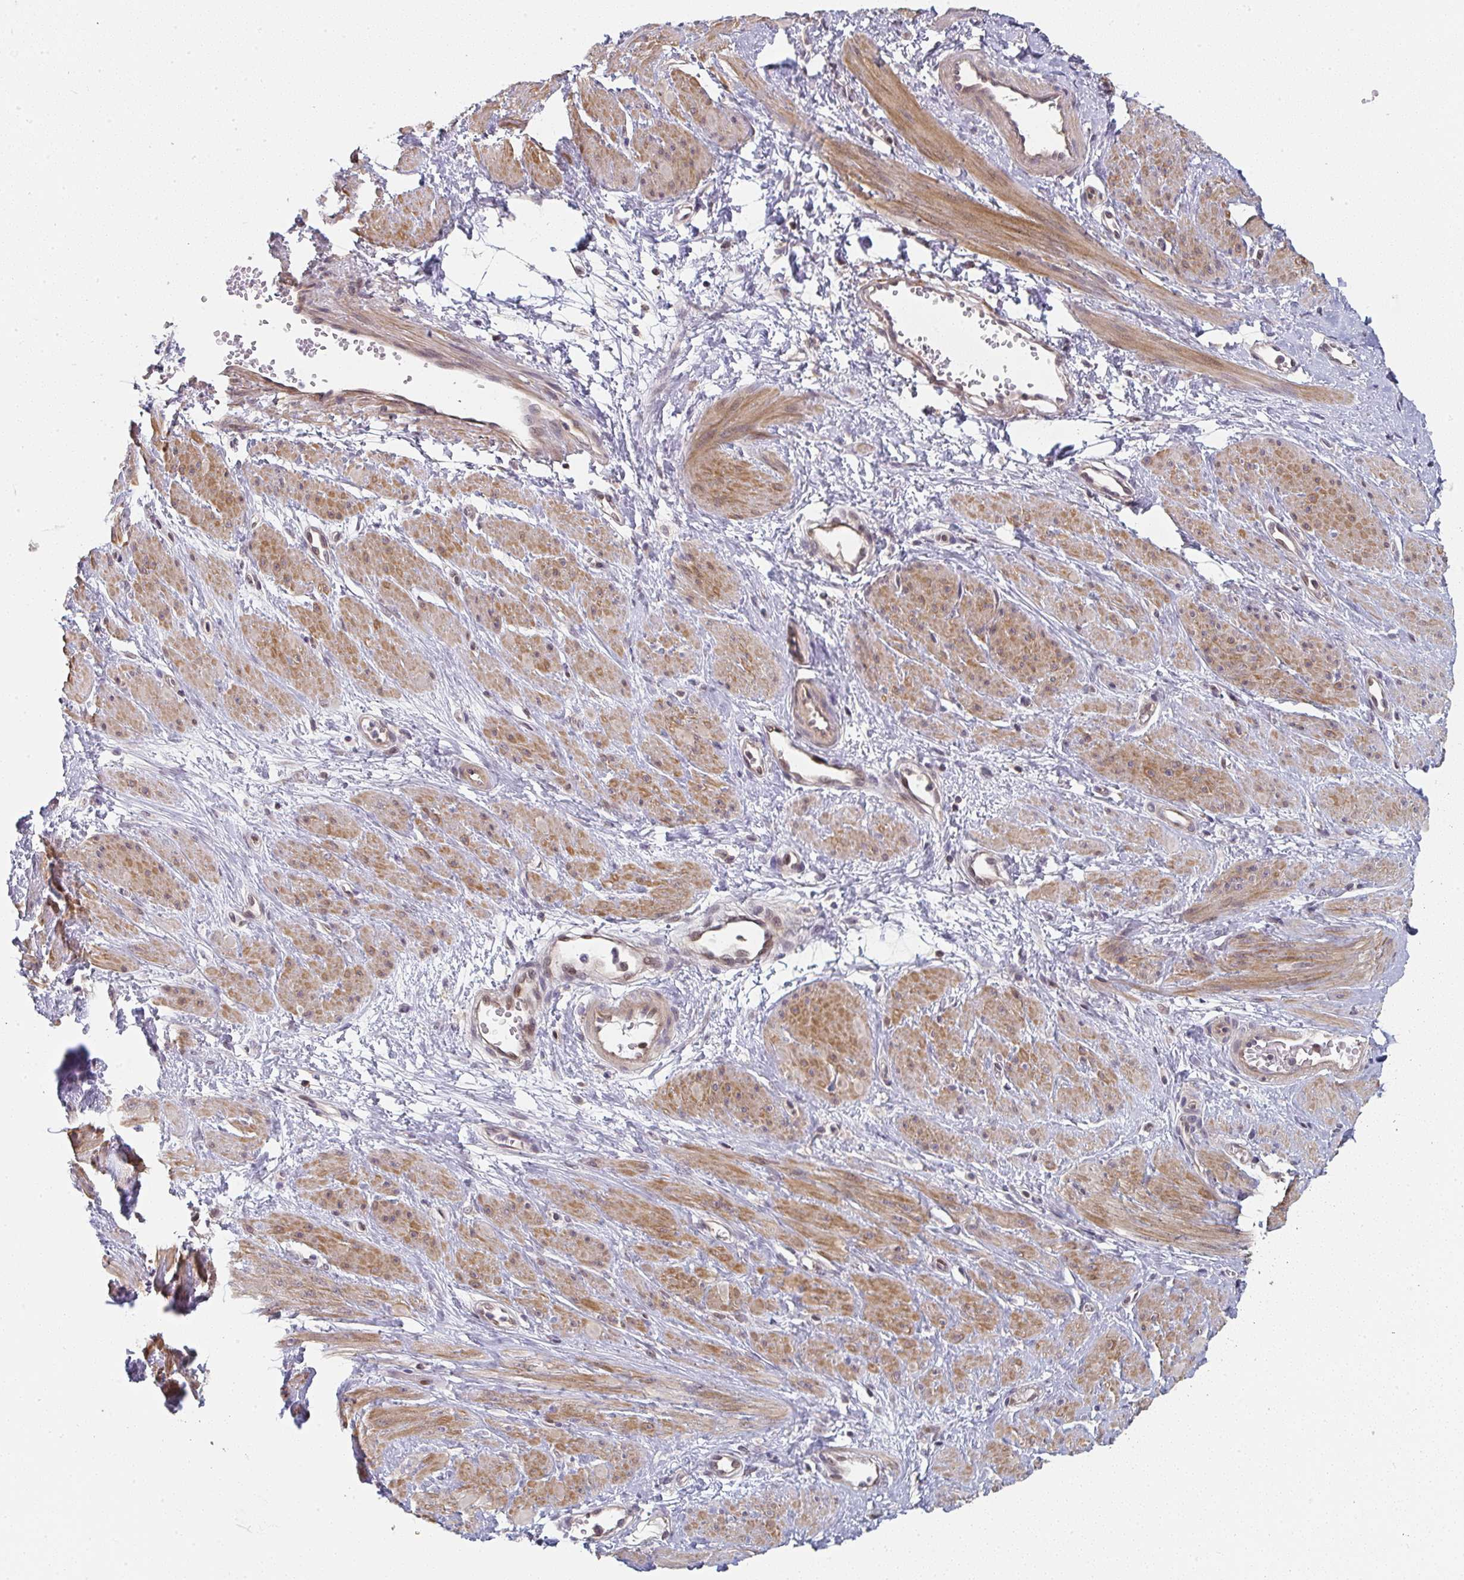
{"staining": {"intensity": "moderate", "quantity": ">75%", "location": "cytoplasmic/membranous"}, "tissue": "smooth muscle", "cell_type": "Smooth muscle cells", "image_type": "normal", "snomed": [{"axis": "morphology", "description": "Normal tissue, NOS"}, {"axis": "topography", "description": "Smooth muscle"}, {"axis": "topography", "description": "Uterus"}], "caption": "Immunohistochemistry (IHC) (DAB (3,3'-diaminobenzidine)) staining of unremarkable human smooth muscle displays moderate cytoplasmic/membranous protein staining in approximately >75% of smooth muscle cells.", "gene": "RANGRF", "patient": {"sex": "female", "age": 39}}